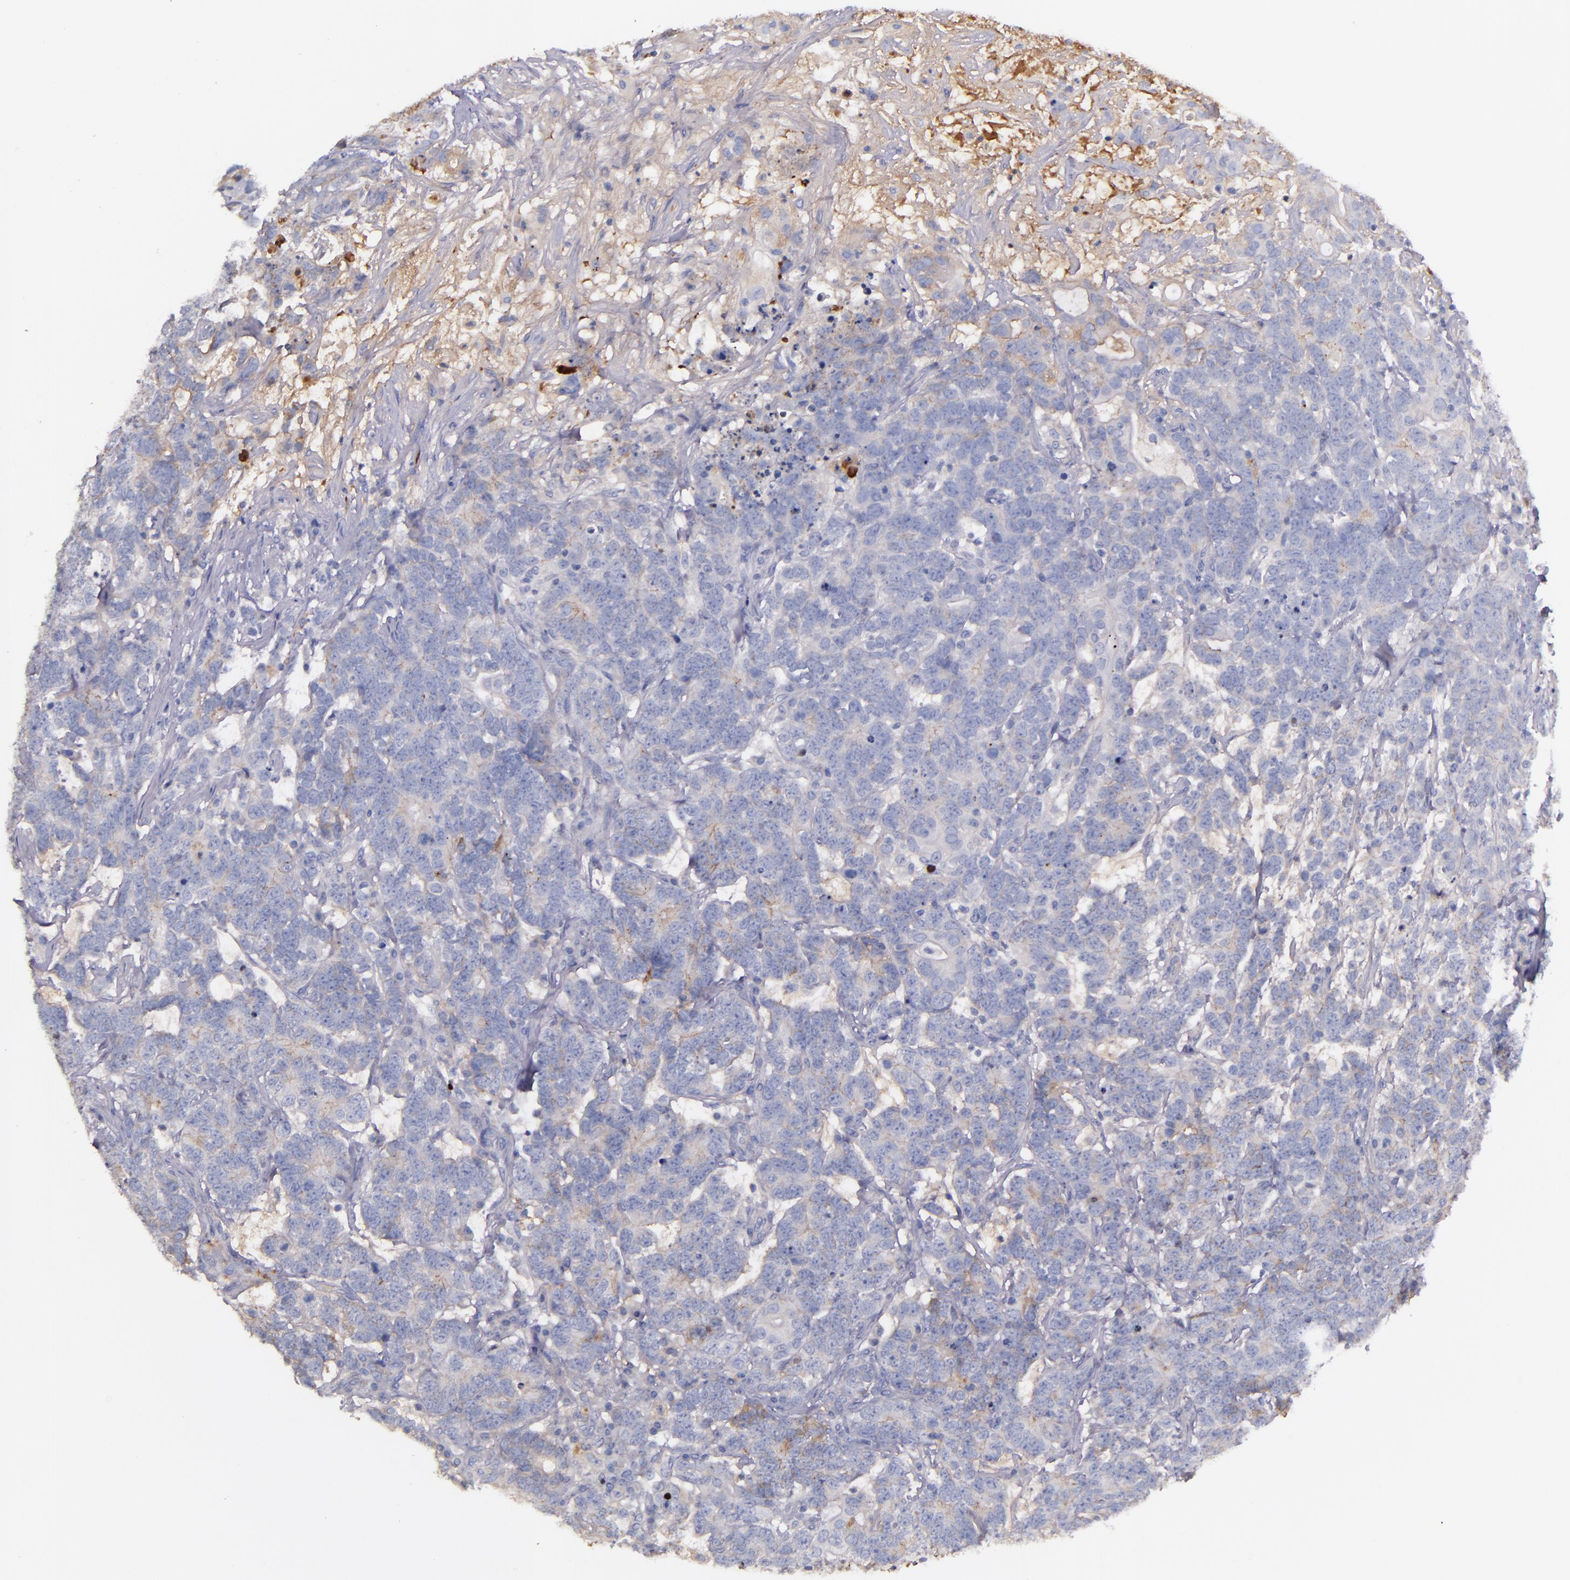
{"staining": {"intensity": "negative", "quantity": "none", "location": "none"}, "tissue": "testis cancer", "cell_type": "Tumor cells", "image_type": "cancer", "snomed": [{"axis": "morphology", "description": "Carcinoma, Embryonal, NOS"}, {"axis": "topography", "description": "Testis"}], "caption": "This is an immunohistochemistry micrograph of embryonal carcinoma (testis). There is no positivity in tumor cells.", "gene": "KNG1", "patient": {"sex": "male", "age": 26}}